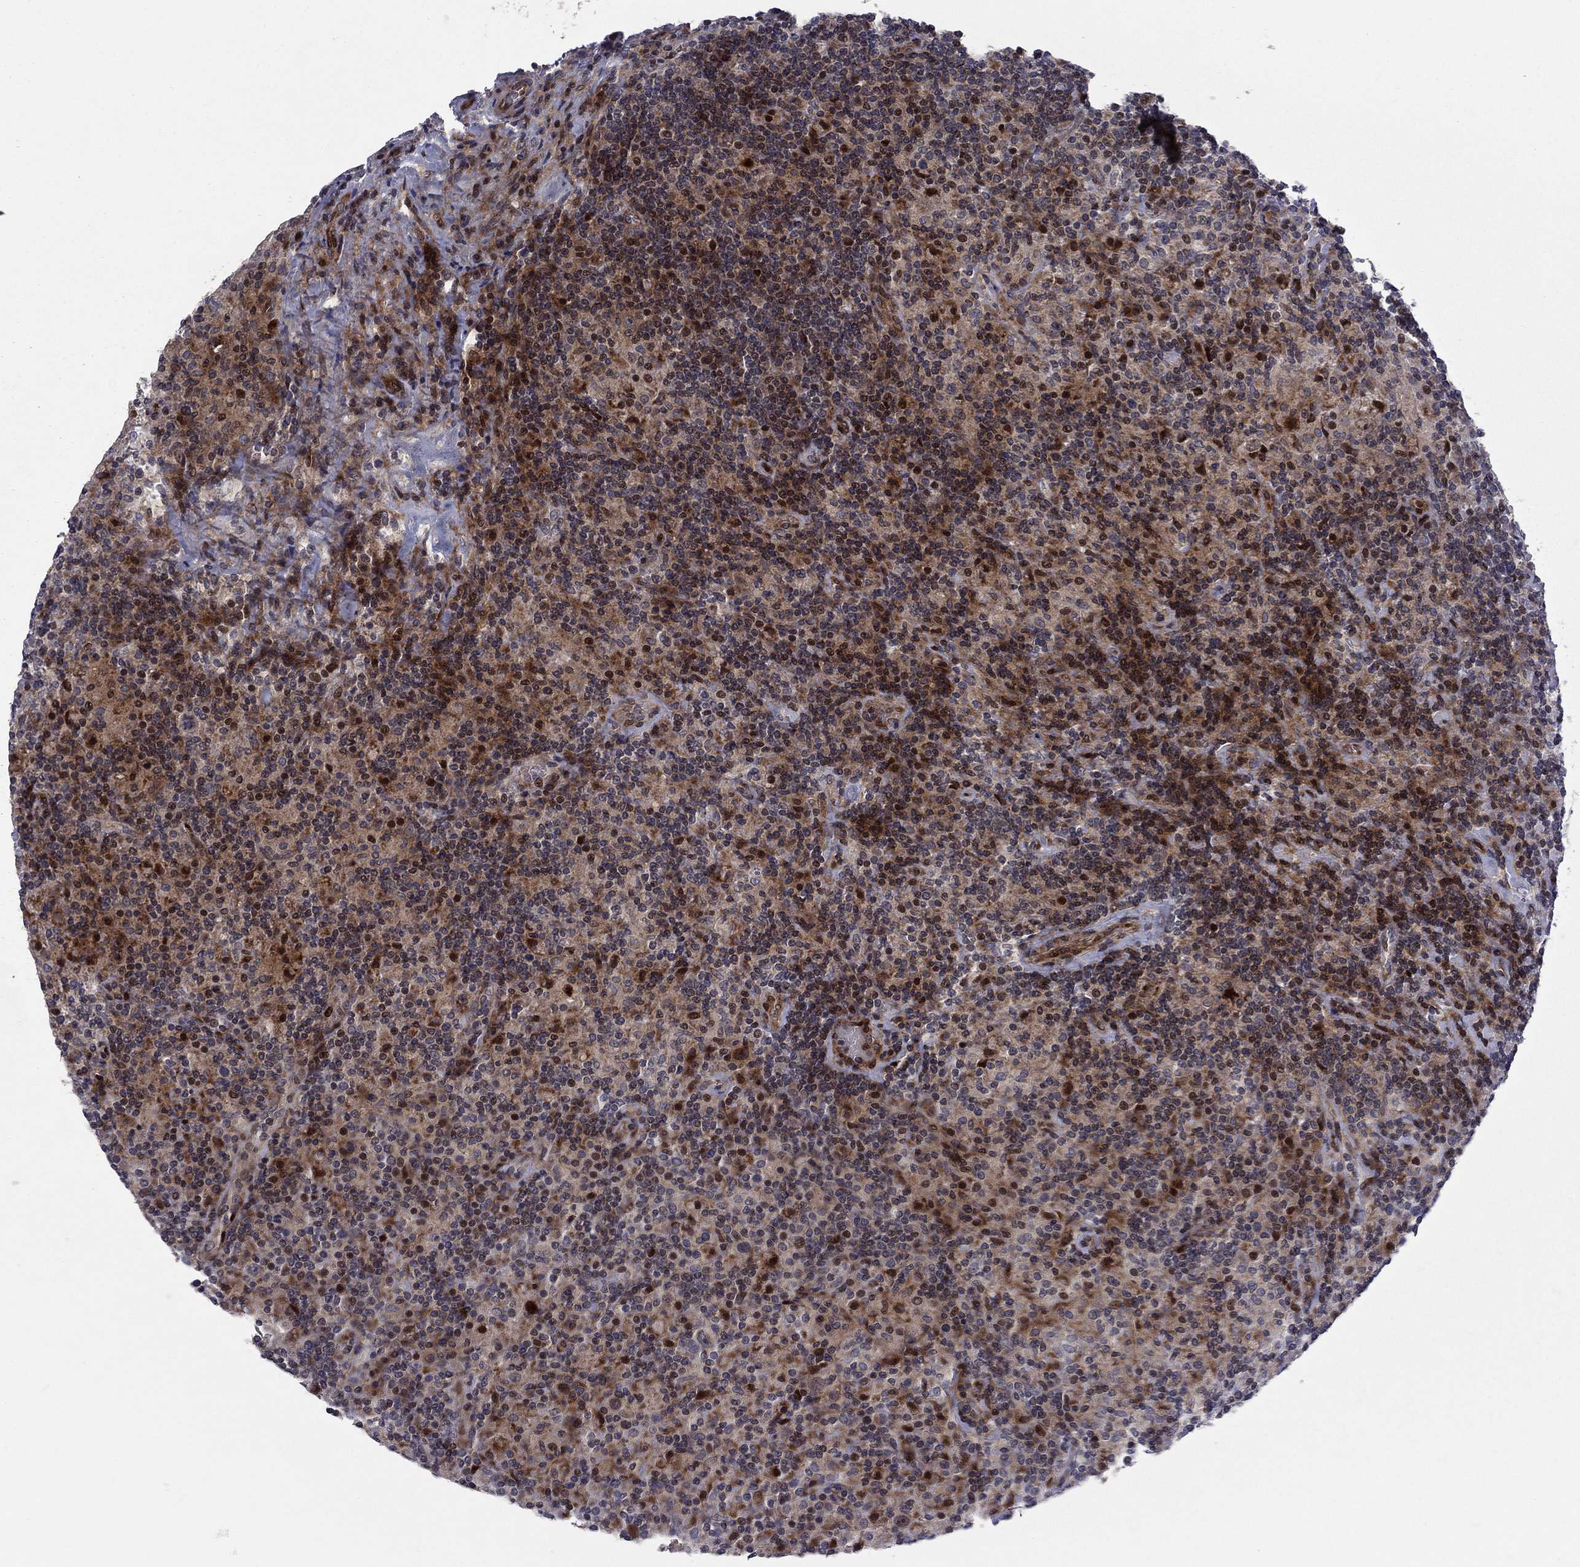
{"staining": {"intensity": "strong", "quantity": "25%-75%", "location": "cytoplasmic/membranous,nuclear"}, "tissue": "lymphoma", "cell_type": "Tumor cells", "image_type": "cancer", "snomed": [{"axis": "morphology", "description": "Hodgkin's disease, NOS"}, {"axis": "topography", "description": "Lymph node"}], "caption": "Protein analysis of Hodgkin's disease tissue reveals strong cytoplasmic/membranous and nuclear staining in about 25%-75% of tumor cells.", "gene": "MIOS", "patient": {"sex": "male", "age": 70}}